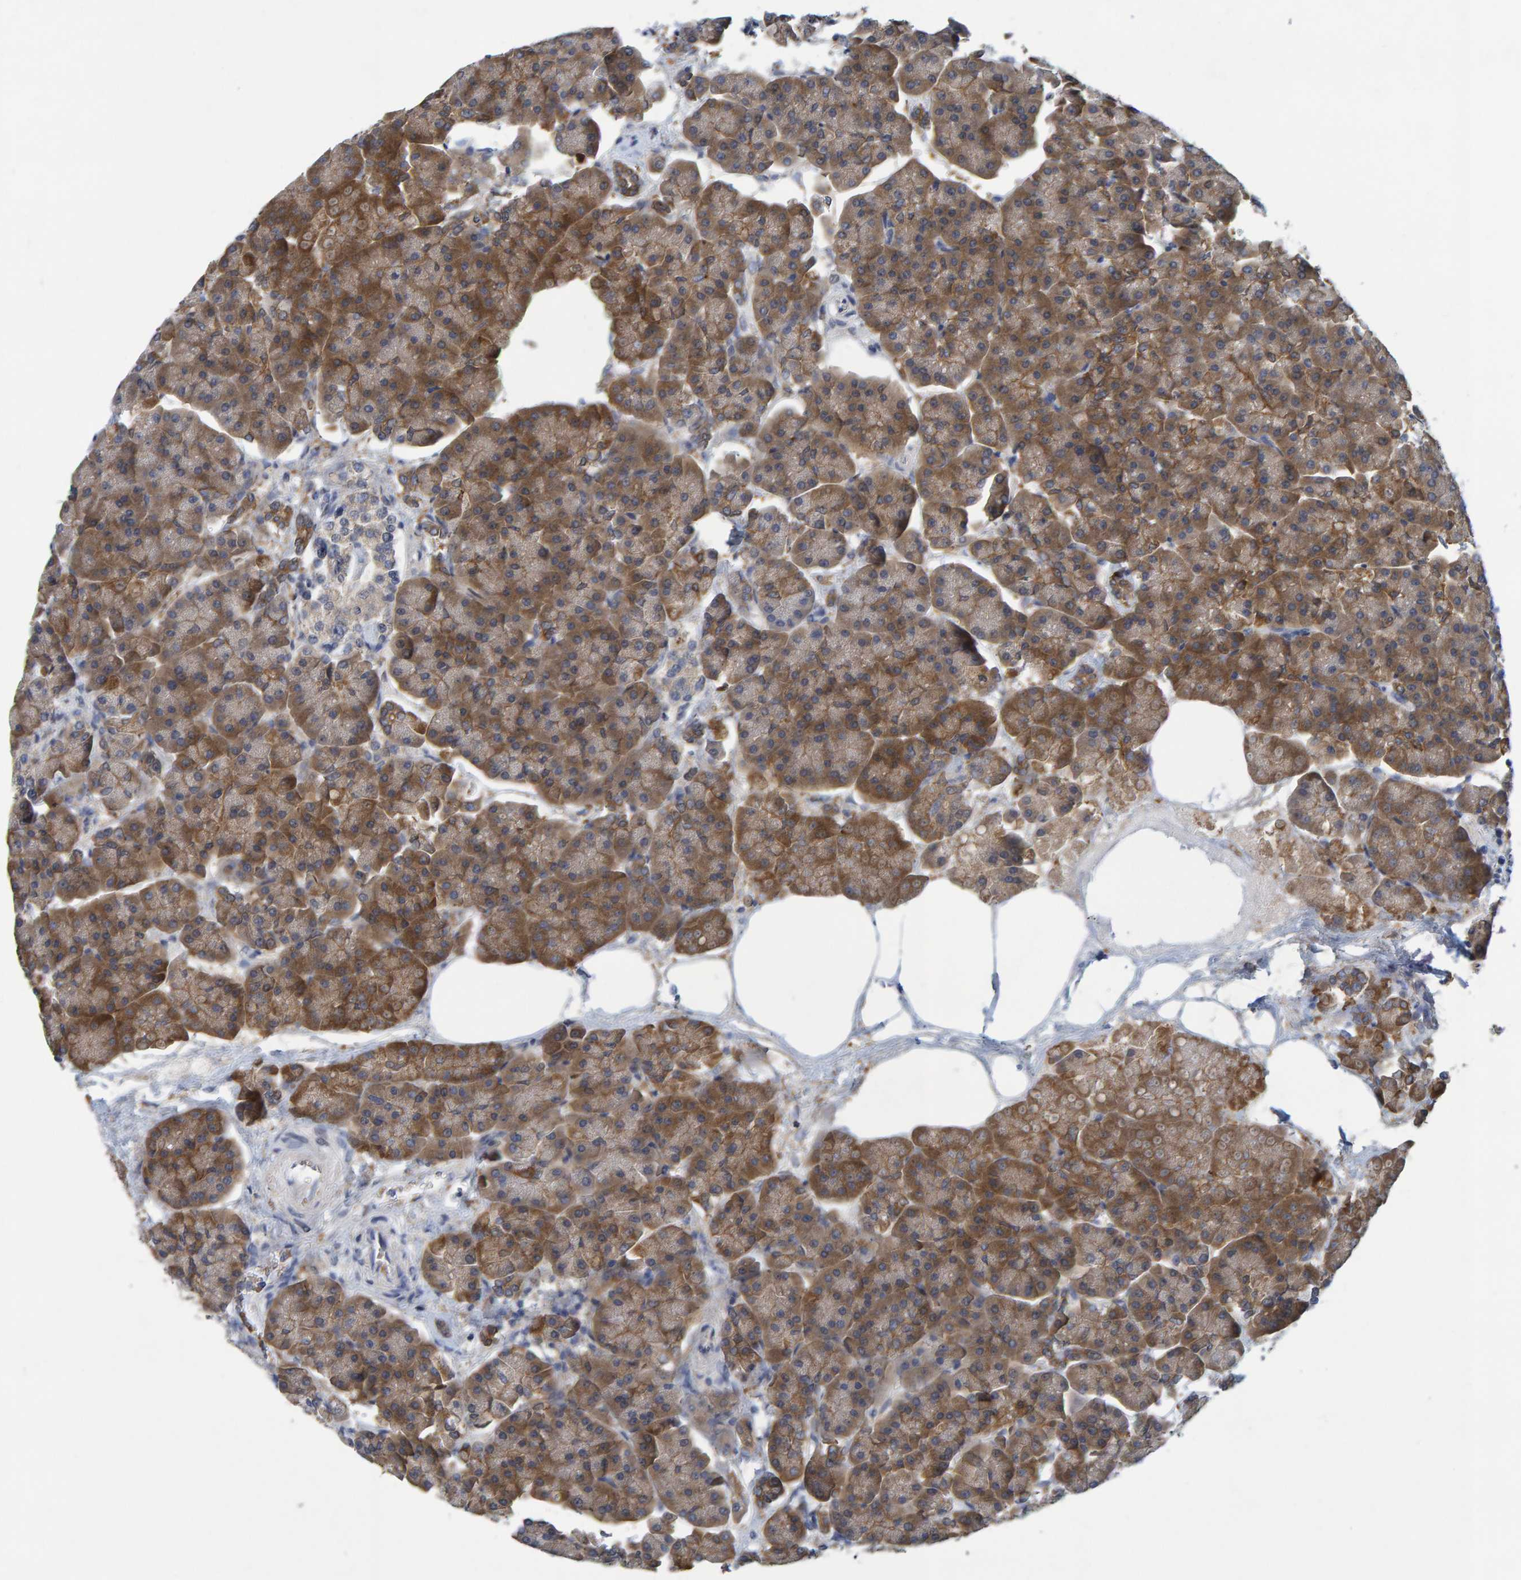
{"staining": {"intensity": "moderate", "quantity": ">75%", "location": "cytoplasmic/membranous"}, "tissue": "pancreas", "cell_type": "Exocrine glandular cells", "image_type": "normal", "snomed": [{"axis": "morphology", "description": "Normal tissue, NOS"}, {"axis": "topography", "description": "Pancreas"}], "caption": "Approximately >75% of exocrine glandular cells in normal human pancreas display moderate cytoplasmic/membranous protein staining as visualized by brown immunohistochemical staining.", "gene": "ALAD", "patient": {"sex": "female", "age": 70}}